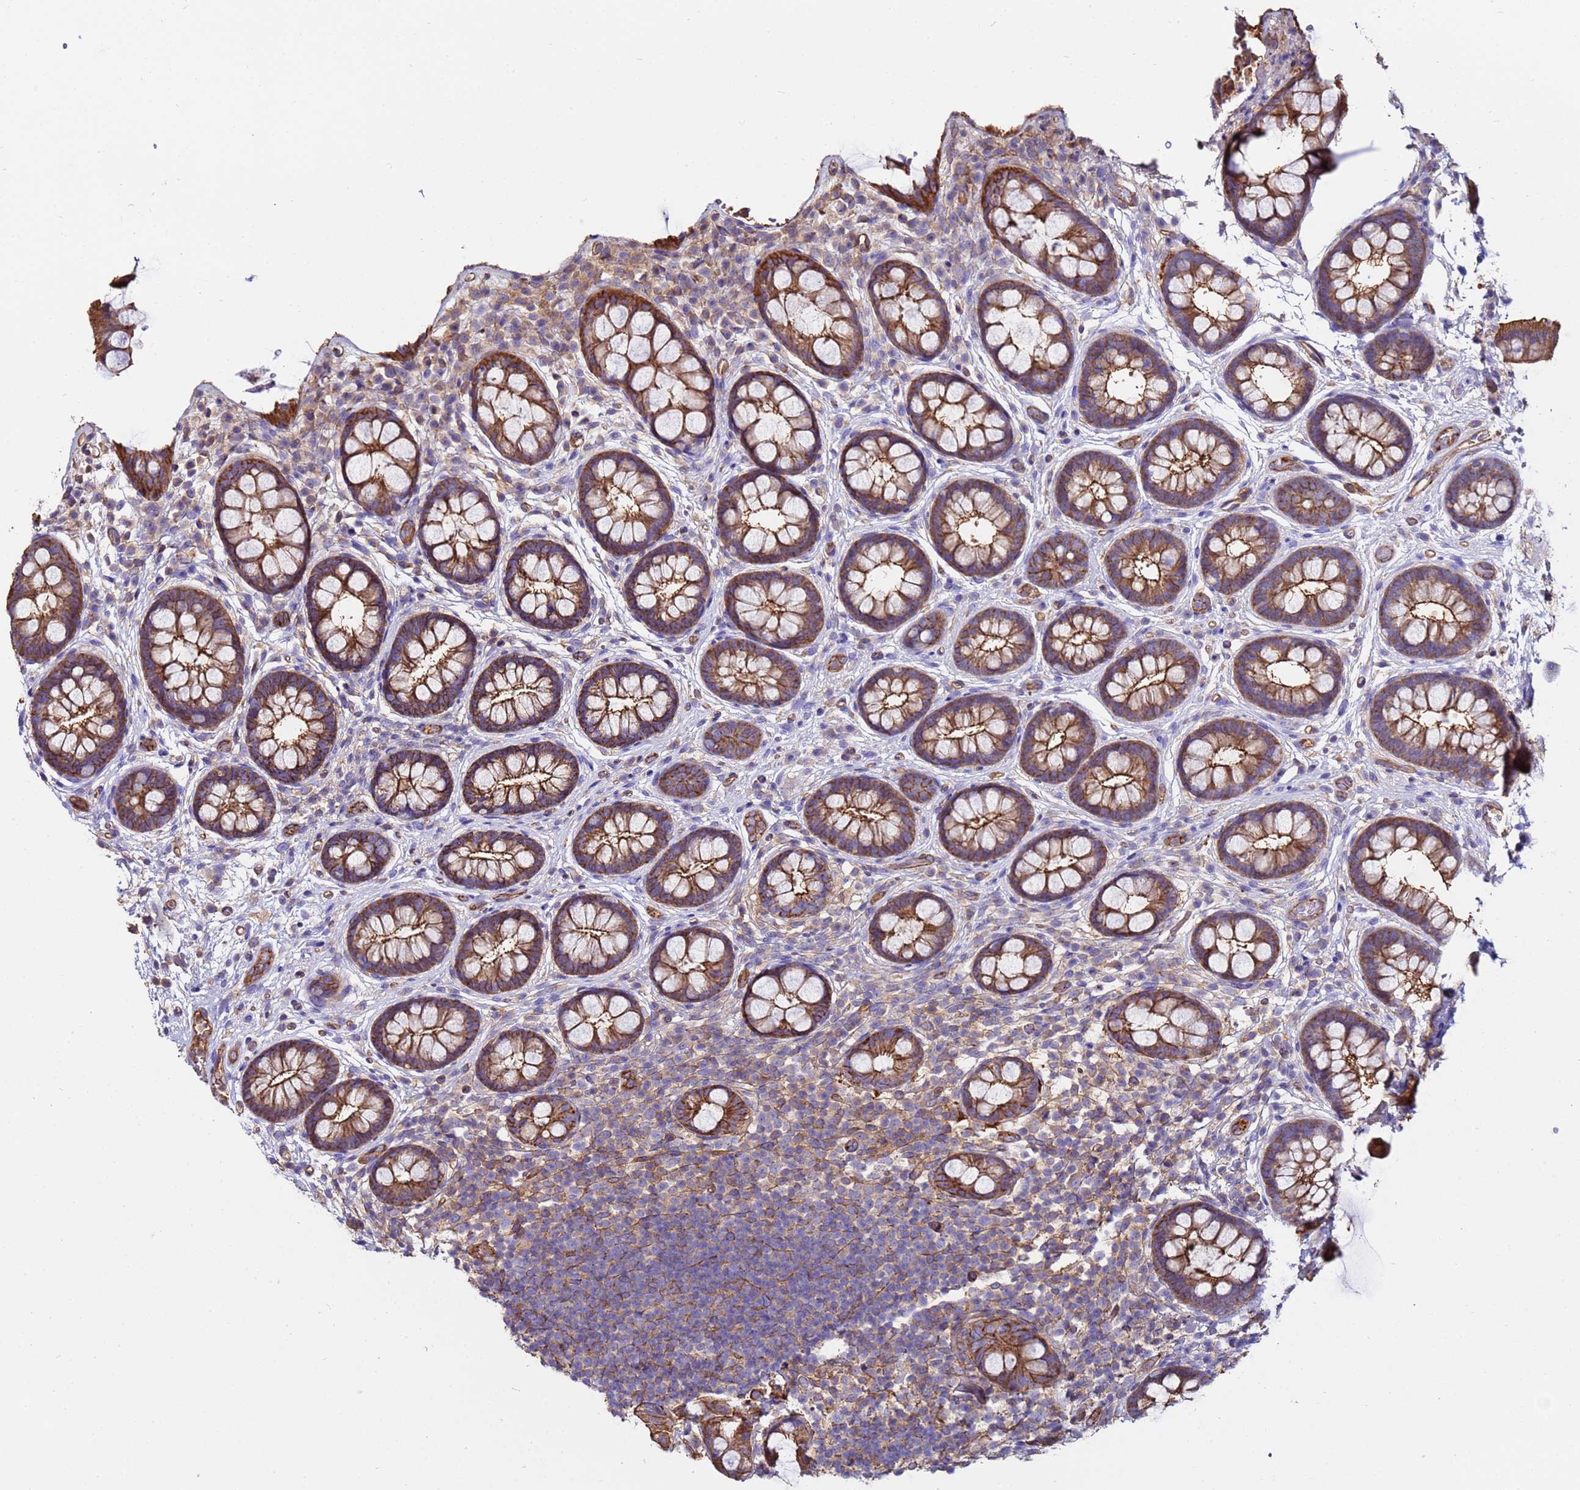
{"staining": {"intensity": "moderate", "quantity": ">75%", "location": "cytoplasmic/membranous"}, "tissue": "rectum", "cell_type": "Glandular cells", "image_type": "normal", "snomed": [{"axis": "morphology", "description": "Normal tissue, NOS"}, {"axis": "topography", "description": "Rectum"}, {"axis": "topography", "description": "Peripheral nerve tissue"}], "caption": "The image shows immunohistochemical staining of unremarkable rectum. There is moderate cytoplasmic/membranous staining is present in approximately >75% of glandular cells.", "gene": "POTEE", "patient": {"sex": "female", "age": 69}}